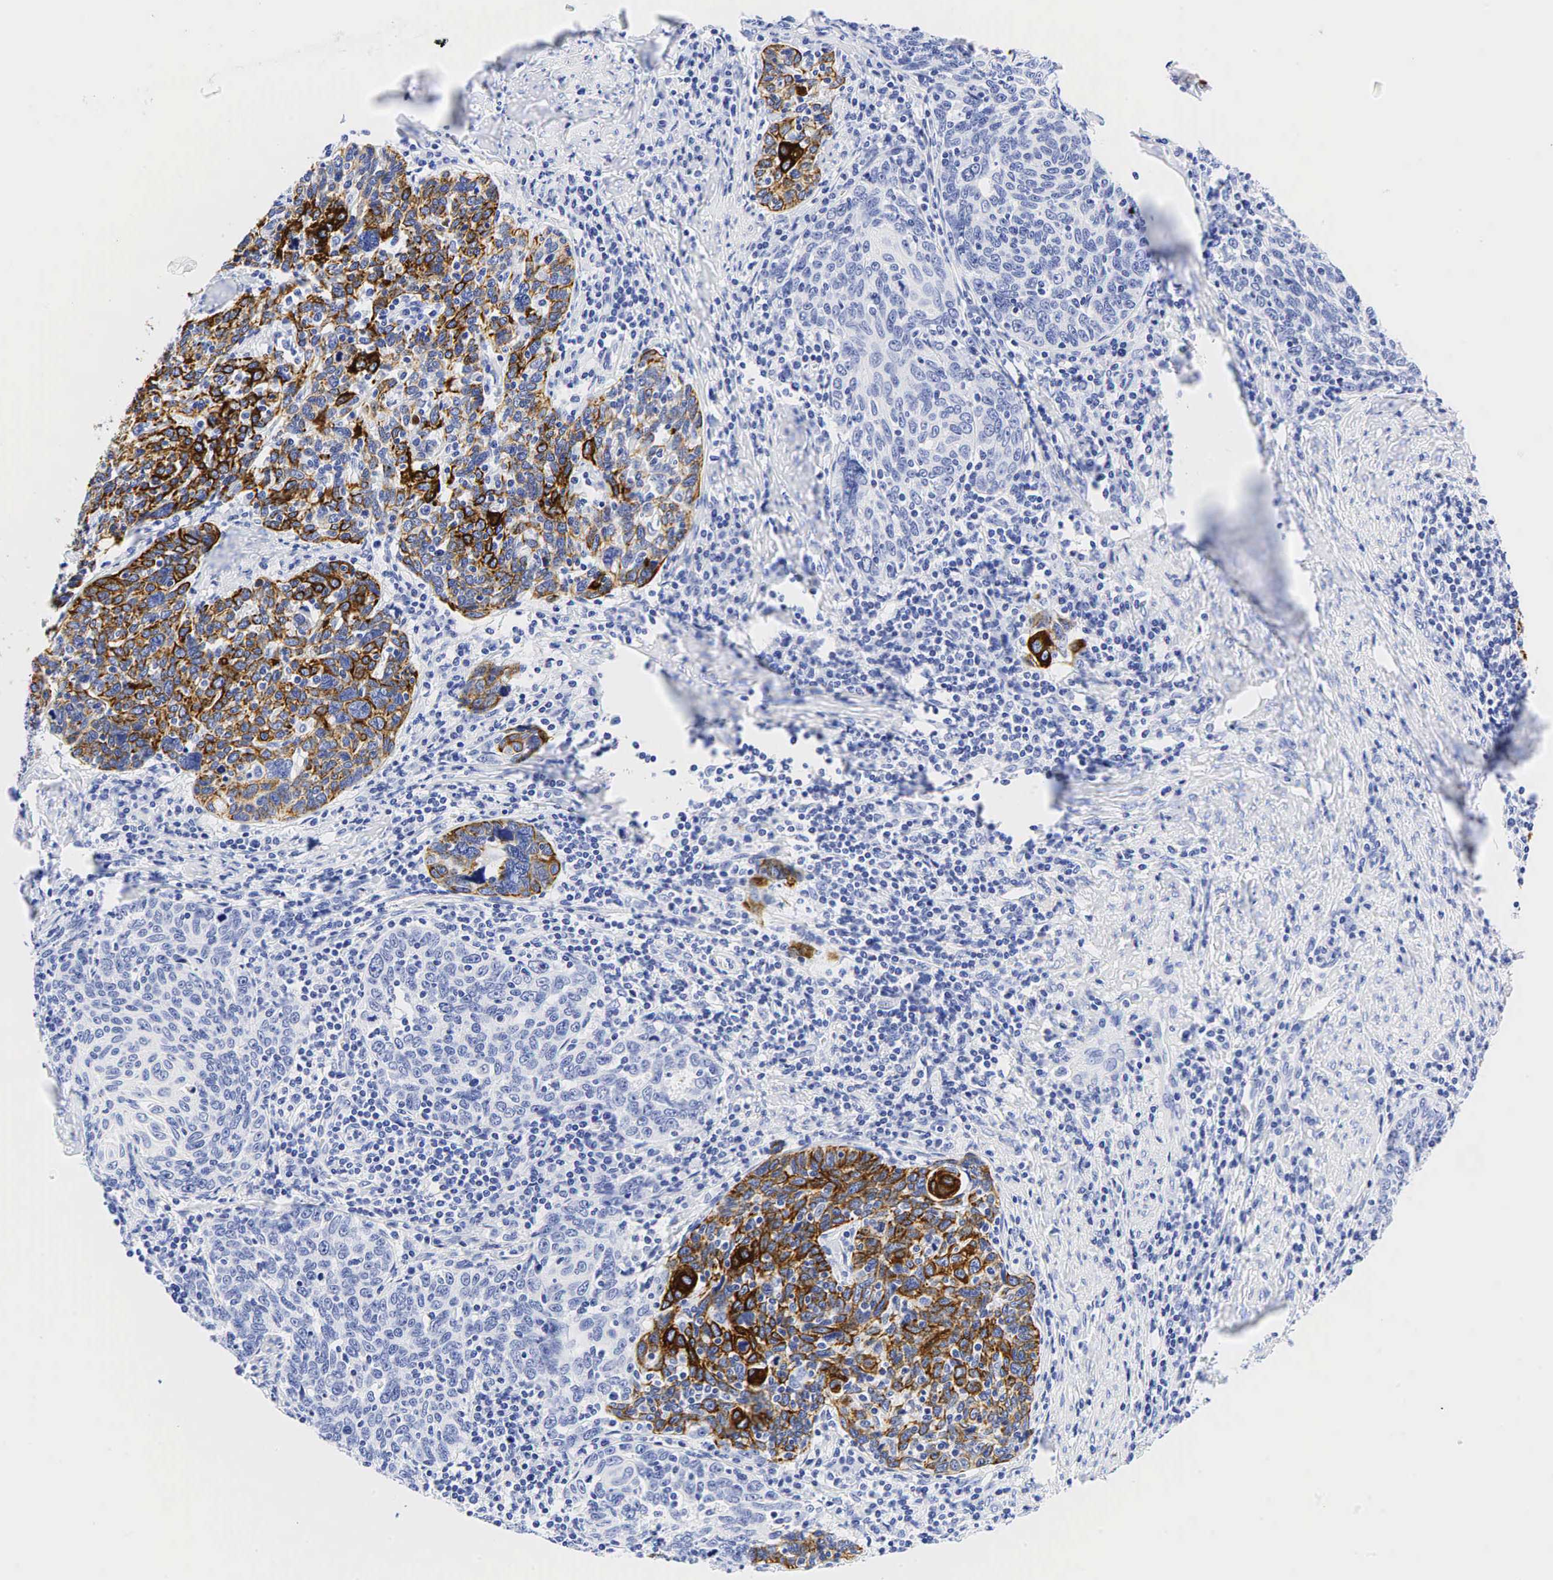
{"staining": {"intensity": "moderate", "quantity": "25%-75%", "location": "cytoplasmic/membranous"}, "tissue": "cervical cancer", "cell_type": "Tumor cells", "image_type": "cancer", "snomed": [{"axis": "morphology", "description": "Squamous cell carcinoma, NOS"}, {"axis": "topography", "description": "Cervix"}], "caption": "This is an image of immunohistochemistry (IHC) staining of squamous cell carcinoma (cervical), which shows moderate staining in the cytoplasmic/membranous of tumor cells.", "gene": "KRT7", "patient": {"sex": "female", "age": 41}}